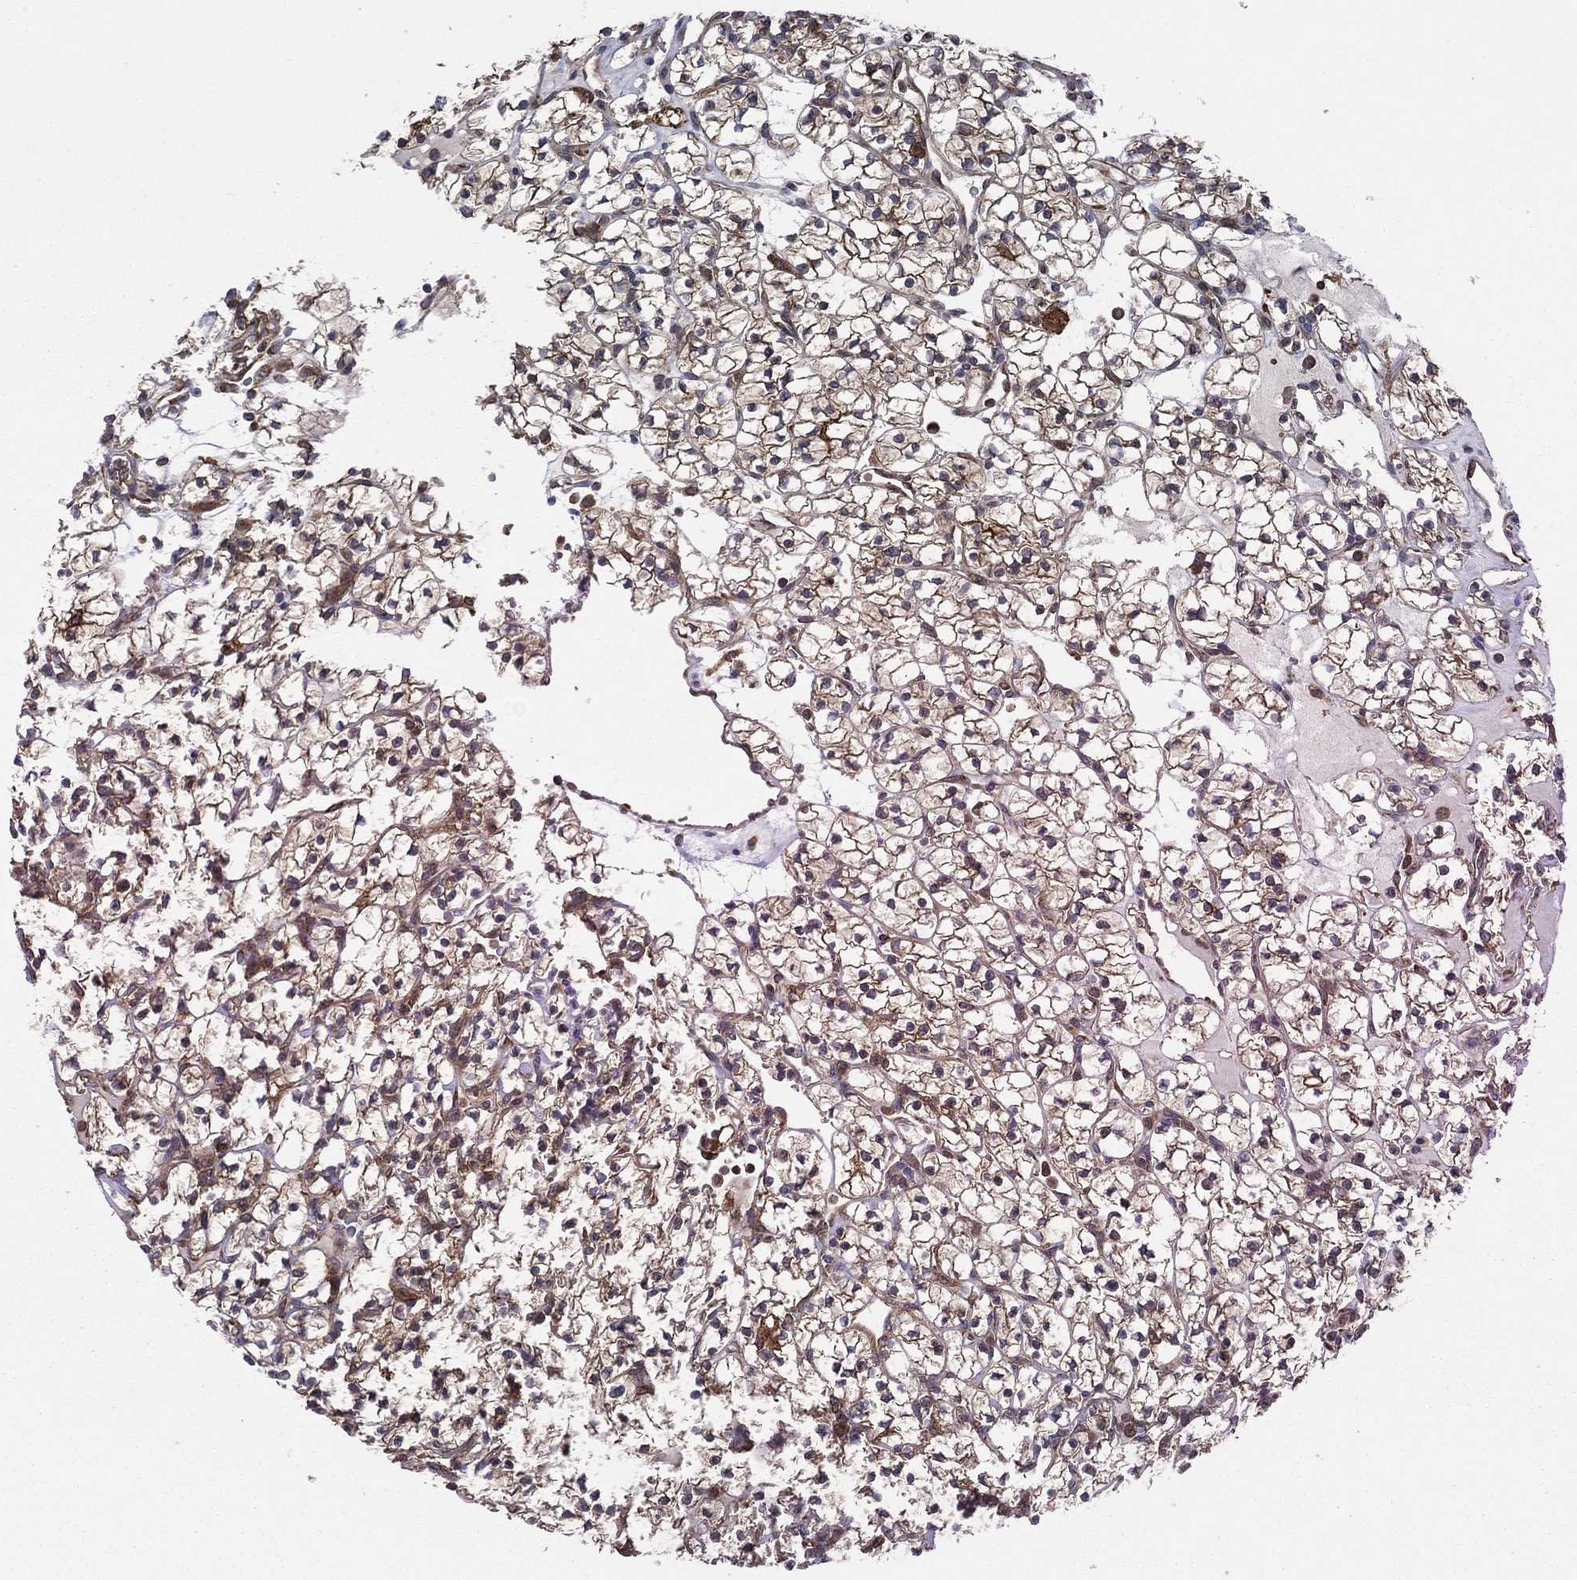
{"staining": {"intensity": "moderate", "quantity": ">75%", "location": "cytoplasmic/membranous"}, "tissue": "renal cancer", "cell_type": "Tumor cells", "image_type": "cancer", "snomed": [{"axis": "morphology", "description": "Adenocarcinoma, NOS"}, {"axis": "topography", "description": "Kidney"}], "caption": "Immunohistochemistry micrograph of human renal adenocarcinoma stained for a protein (brown), which shows medium levels of moderate cytoplasmic/membranous expression in about >75% of tumor cells.", "gene": "C2orf76", "patient": {"sex": "female", "age": 89}}